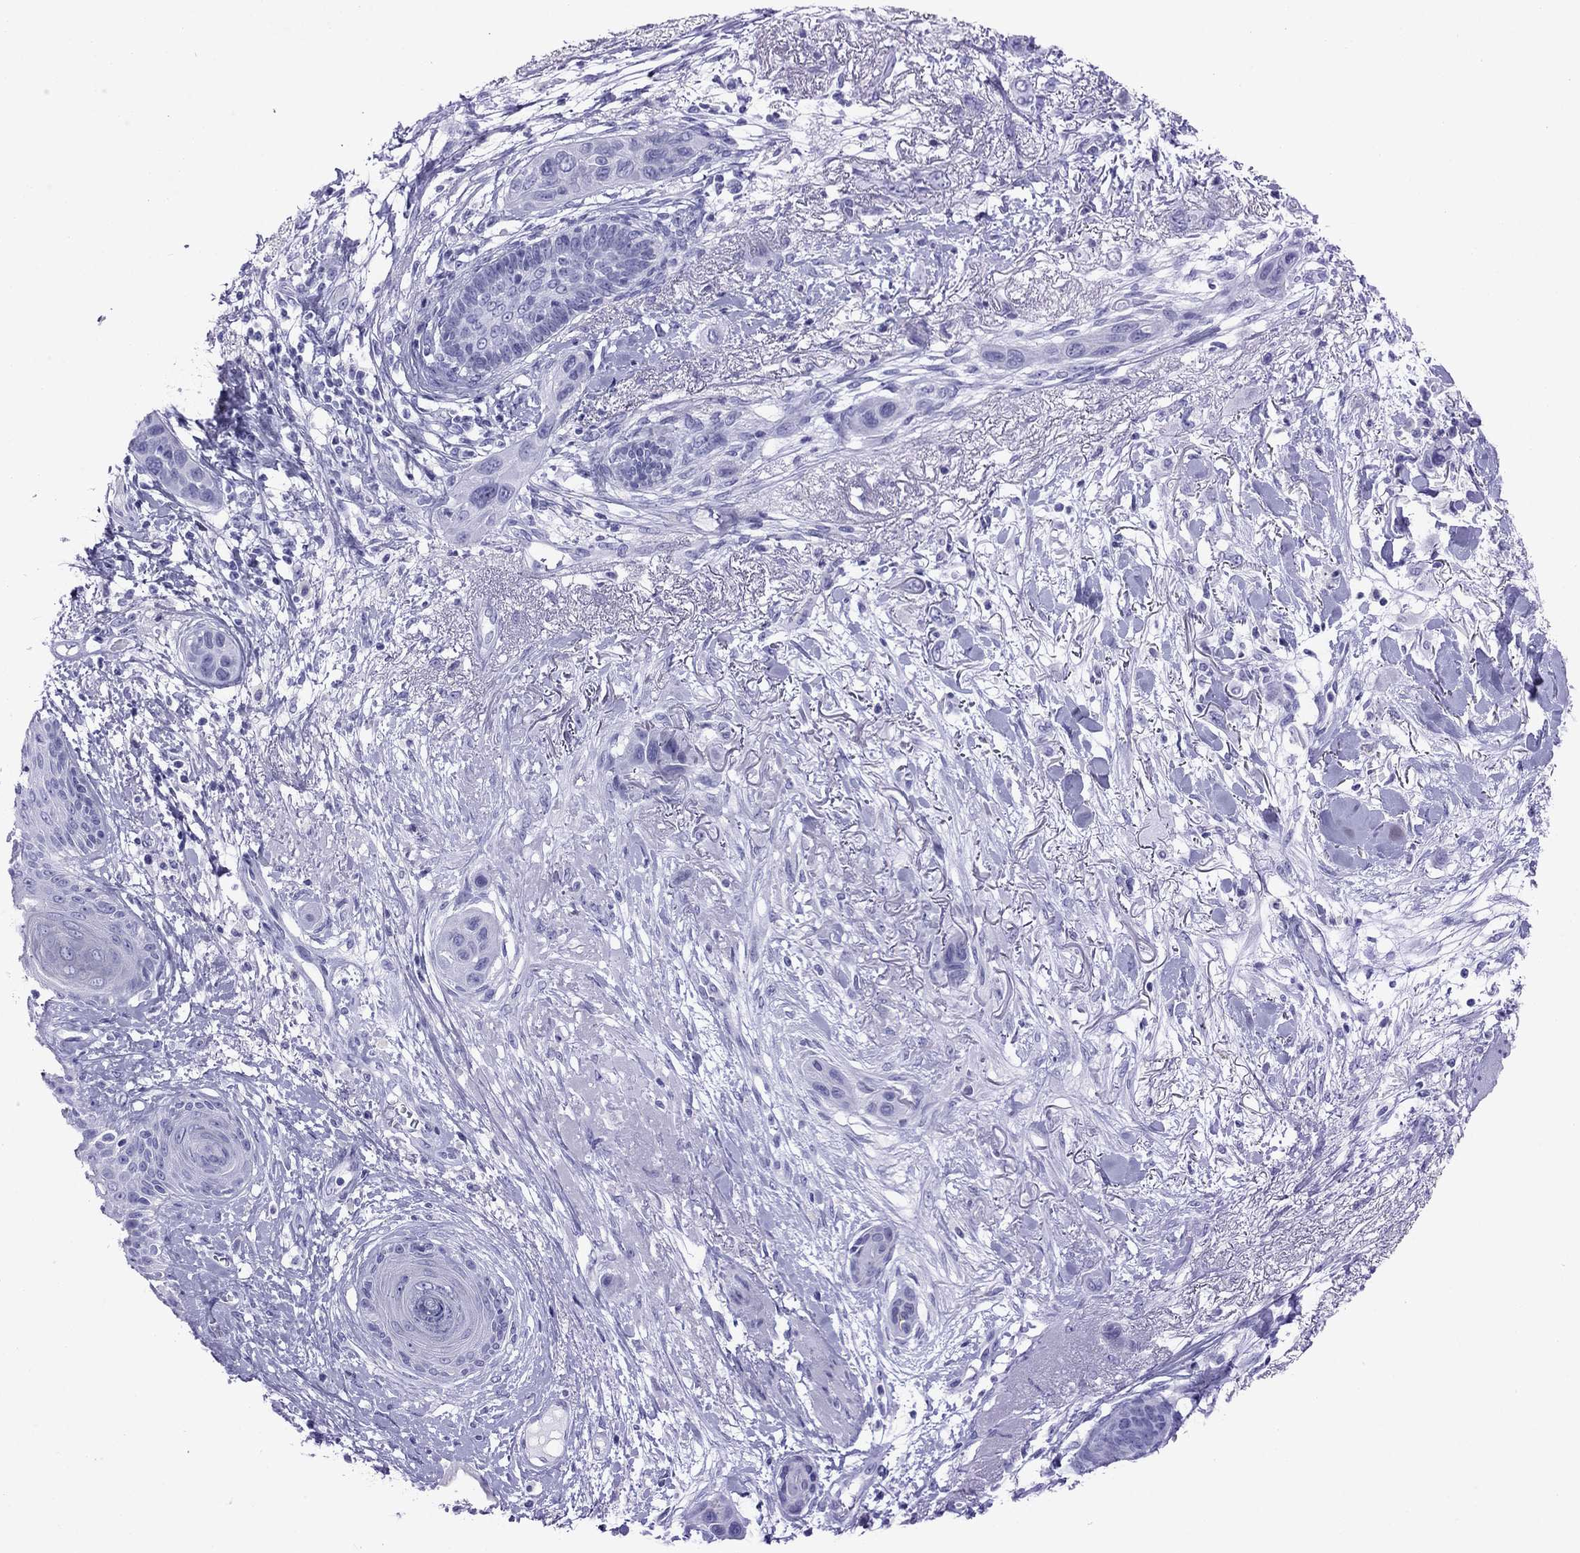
{"staining": {"intensity": "negative", "quantity": "none", "location": "none"}, "tissue": "skin cancer", "cell_type": "Tumor cells", "image_type": "cancer", "snomed": [{"axis": "morphology", "description": "Squamous cell carcinoma, NOS"}, {"axis": "topography", "description": "Skin"}], "caption": "Skin cancer (squamous cell carcinoma) stained for a protein using immunohistochemistry demonstrates no staining tumor cells.", "gene": "ATP4A", "patient": {"sex": "male", "age": 79}}